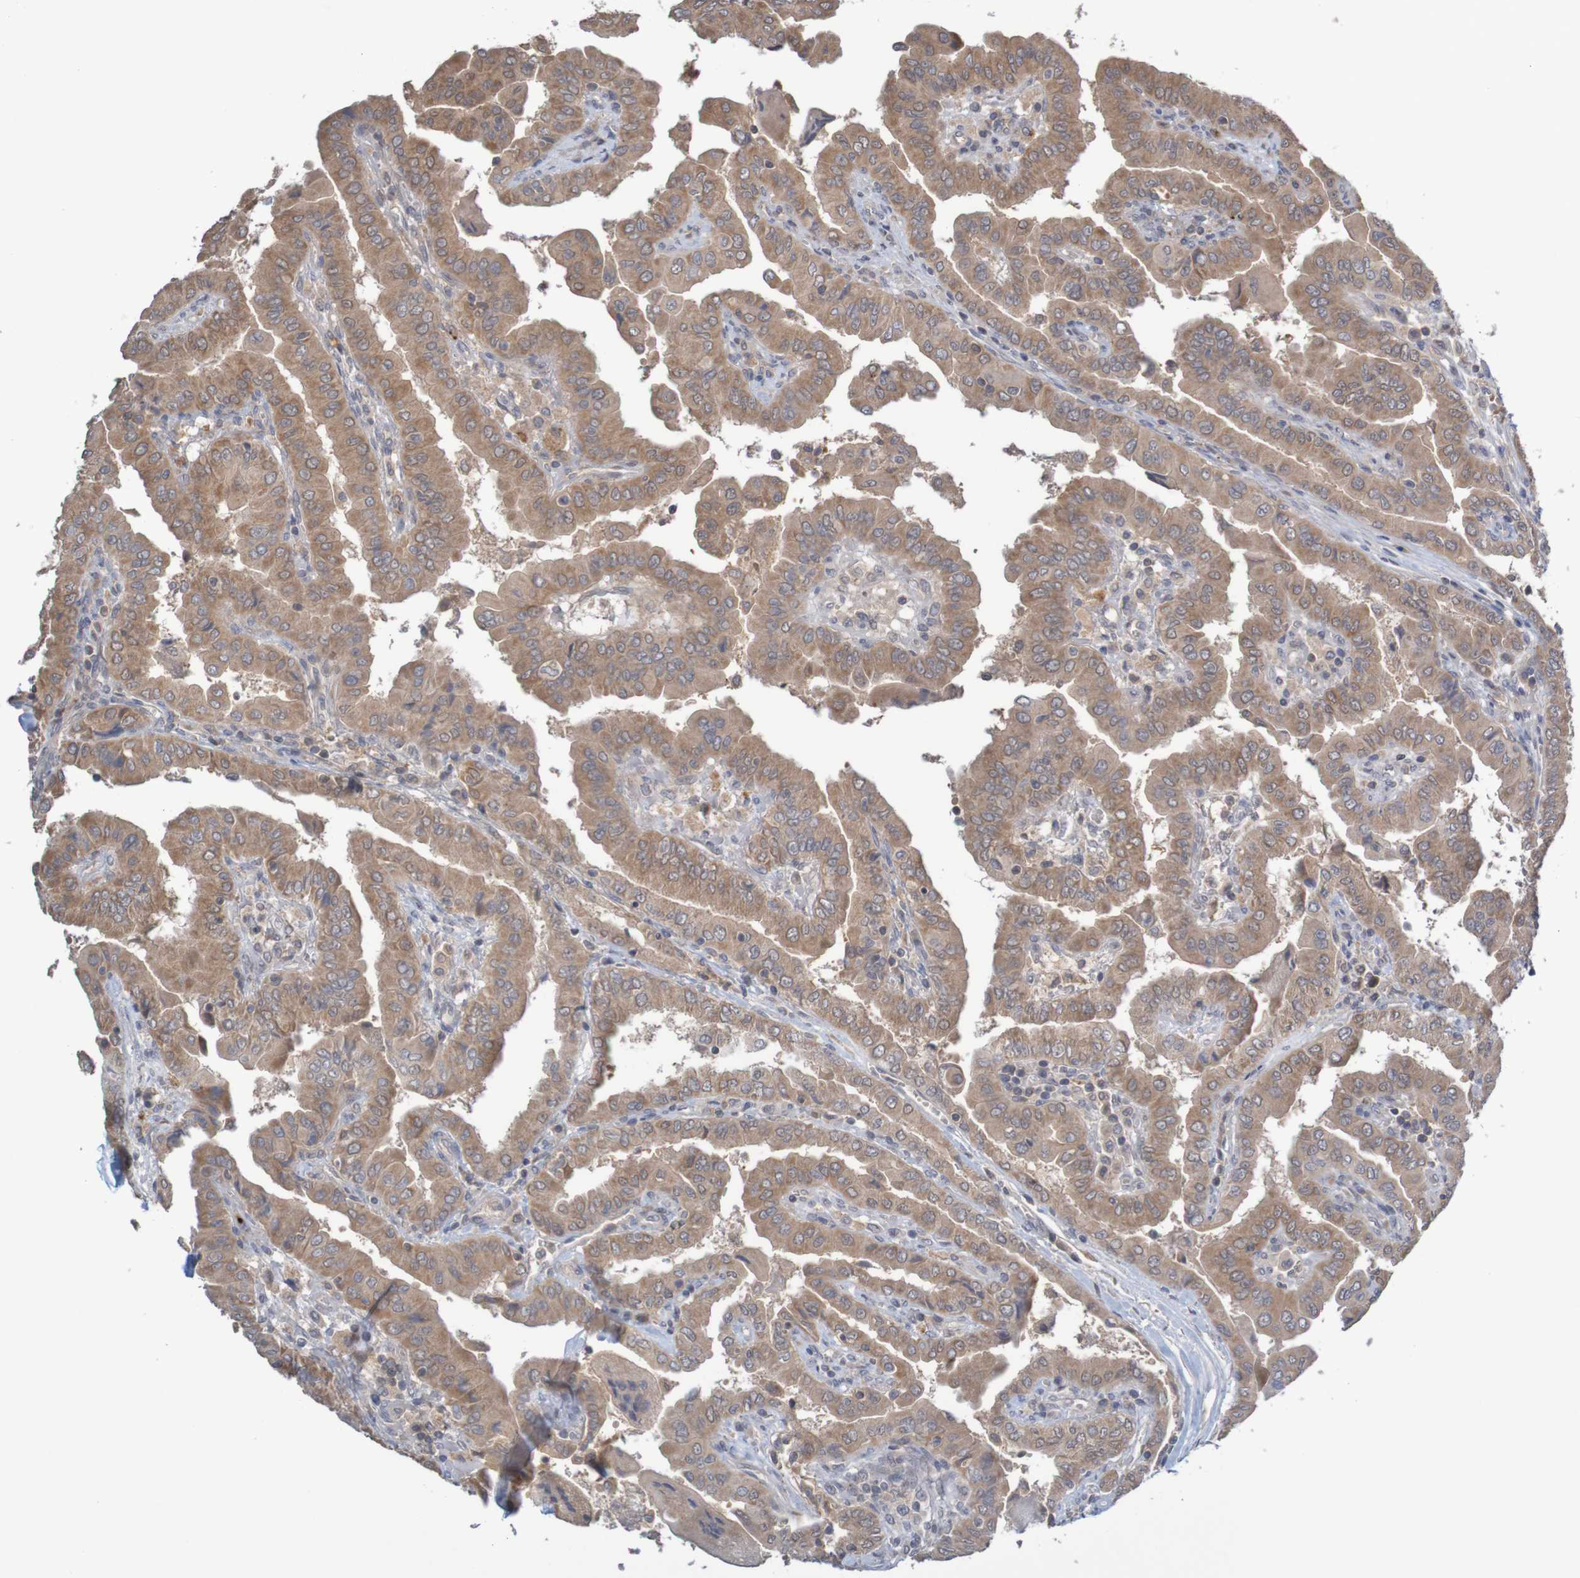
{"staining": {"intensity": "moderate", "quantity": ">75%", "location": "cytoplasmic/membranous"}, "tissue": "thyroid cancer", "cell_type": "Tumor cells", "image_type": "cancer", "snomed": [{"axis": "morphology", "description": "Papillary adenocarcinoma, NOS"}, {"axis": "topography", "description": "Thyroid gland"}], "caption": "A histopathology image of thyroid cancer stained for a protein reveals moderate cytoplasmic/membranous brown staining in tumor cells. (Brightfield microscopy of DAB IHC at high magnification).", "gene": "ANKK1", "patient": {"sex": "male", "age": 33}}